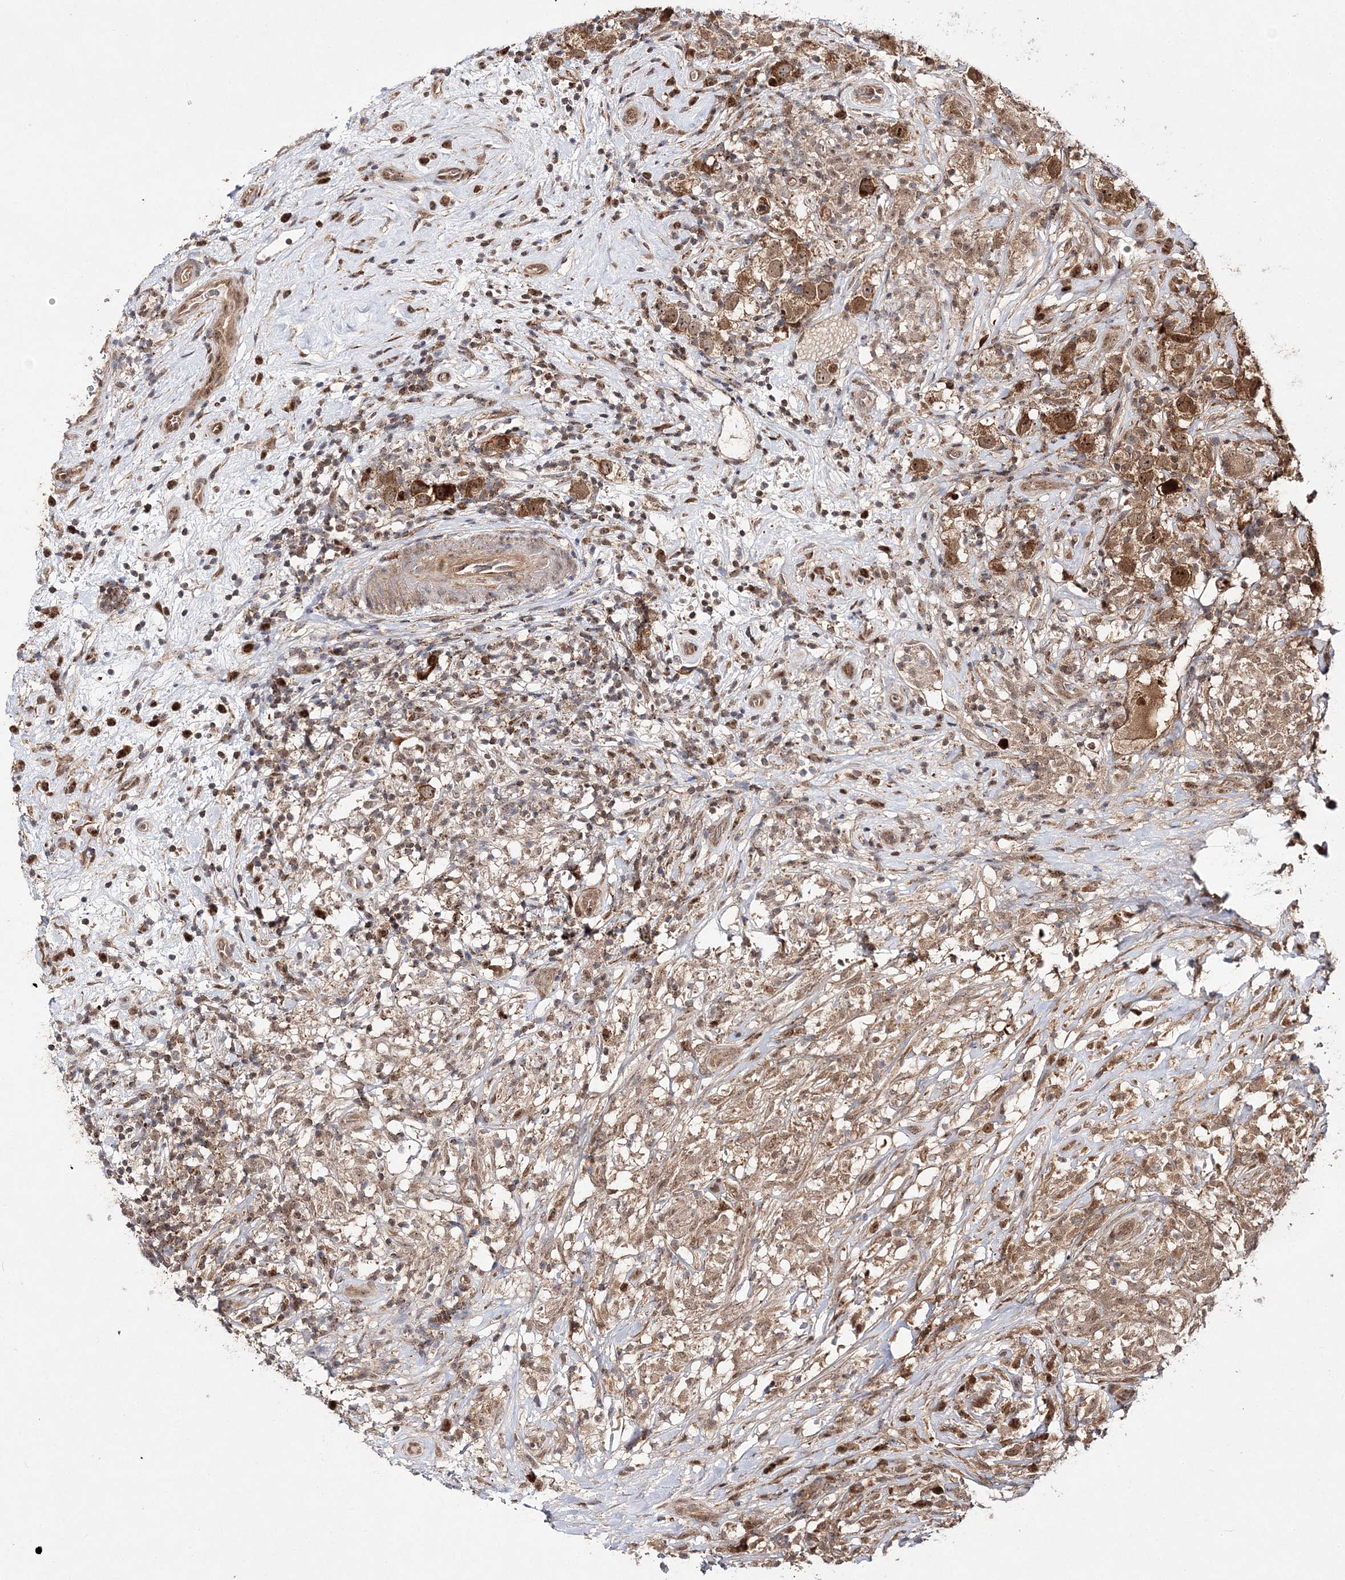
{"staining": {"intensity": "moderate", "quantity": ">75%", "location": "cytoplasmic/membranous"}, "tissue": "testis cancer", "cell_type": "Tumor cells", "image_type": "cancer", "snomed": [{"axis": "morphology", "description": "Seminoma, NOS"}, {"axis": "topography", "description": "Testis"}], "caption": "Immunohistochemistry micrograph of neoplastic tissue: testis seminoma stained using immunohistochemistry (IHC) exhibits medium levels of moderate protein expression localized specifically in the cytoplasmic/membranous of tumor cells, appearing as a cytoplasmic/membranous brown color.", "gene": "NIF3L1", "patient": {"sex": "male", "age": 49}}